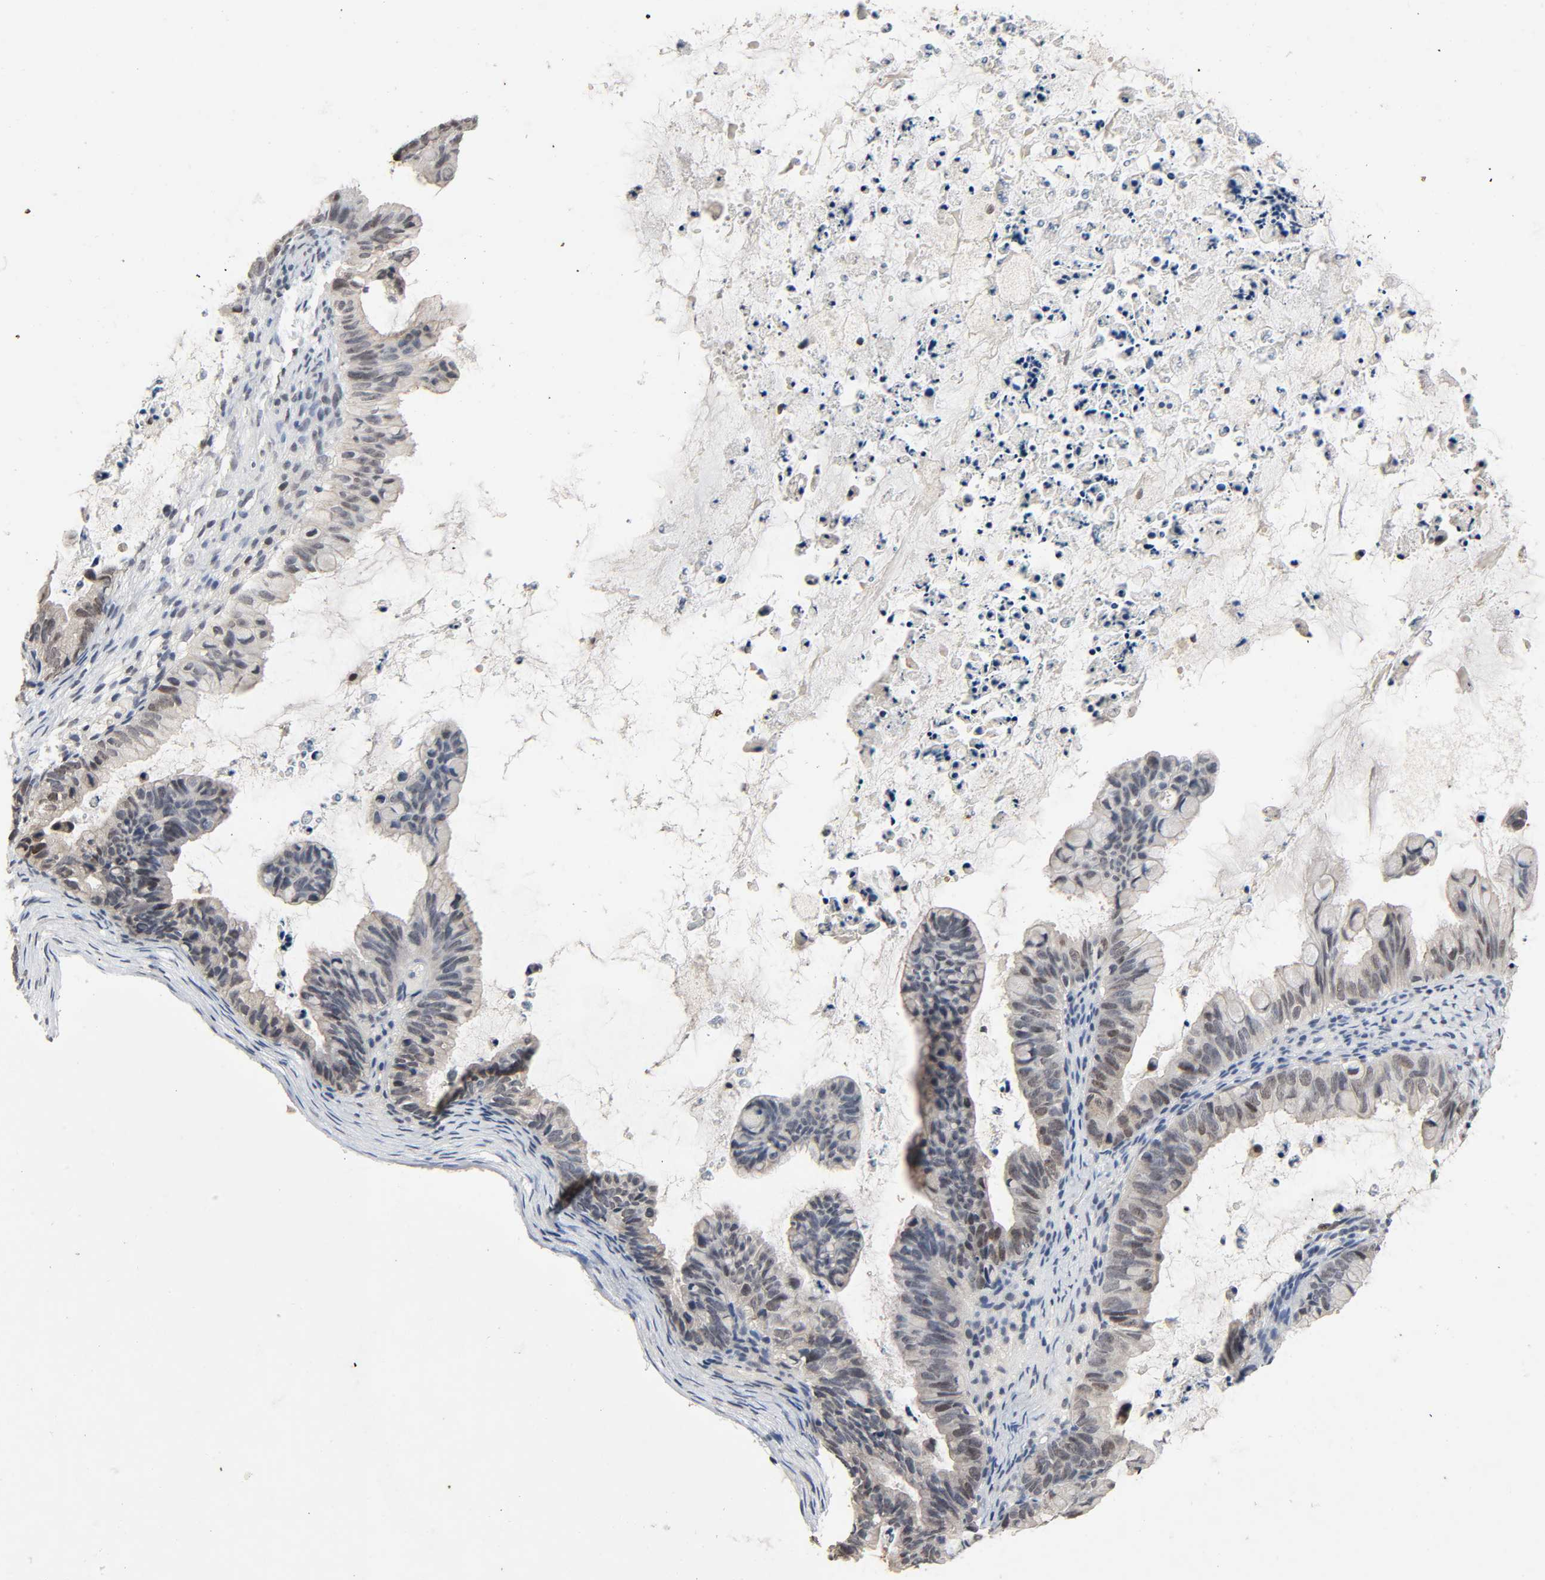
{"staining": {"intensity": "weak", "quantity": "<25%", "location": "nuclear"}, "tissue": "ovarian cancer", "cell_type": "Tumor cells", "image_type": "cancer", "snomed": [{"axis": "morphology", "description": "Cystadenocarcinoma, mucinous, NOS"}, {"axis": "topography", "description": "Ovary"}], "caption": "This micrograph is of mucinous cystadenocarcinoma (ovarian) stained with IHC to label a protein in brown with the nuclei are counter-stained blue. There is no expression in tumor cells.", "gene": "MAPKAPK5", "patient": {"sex": "female", "age": 36}}